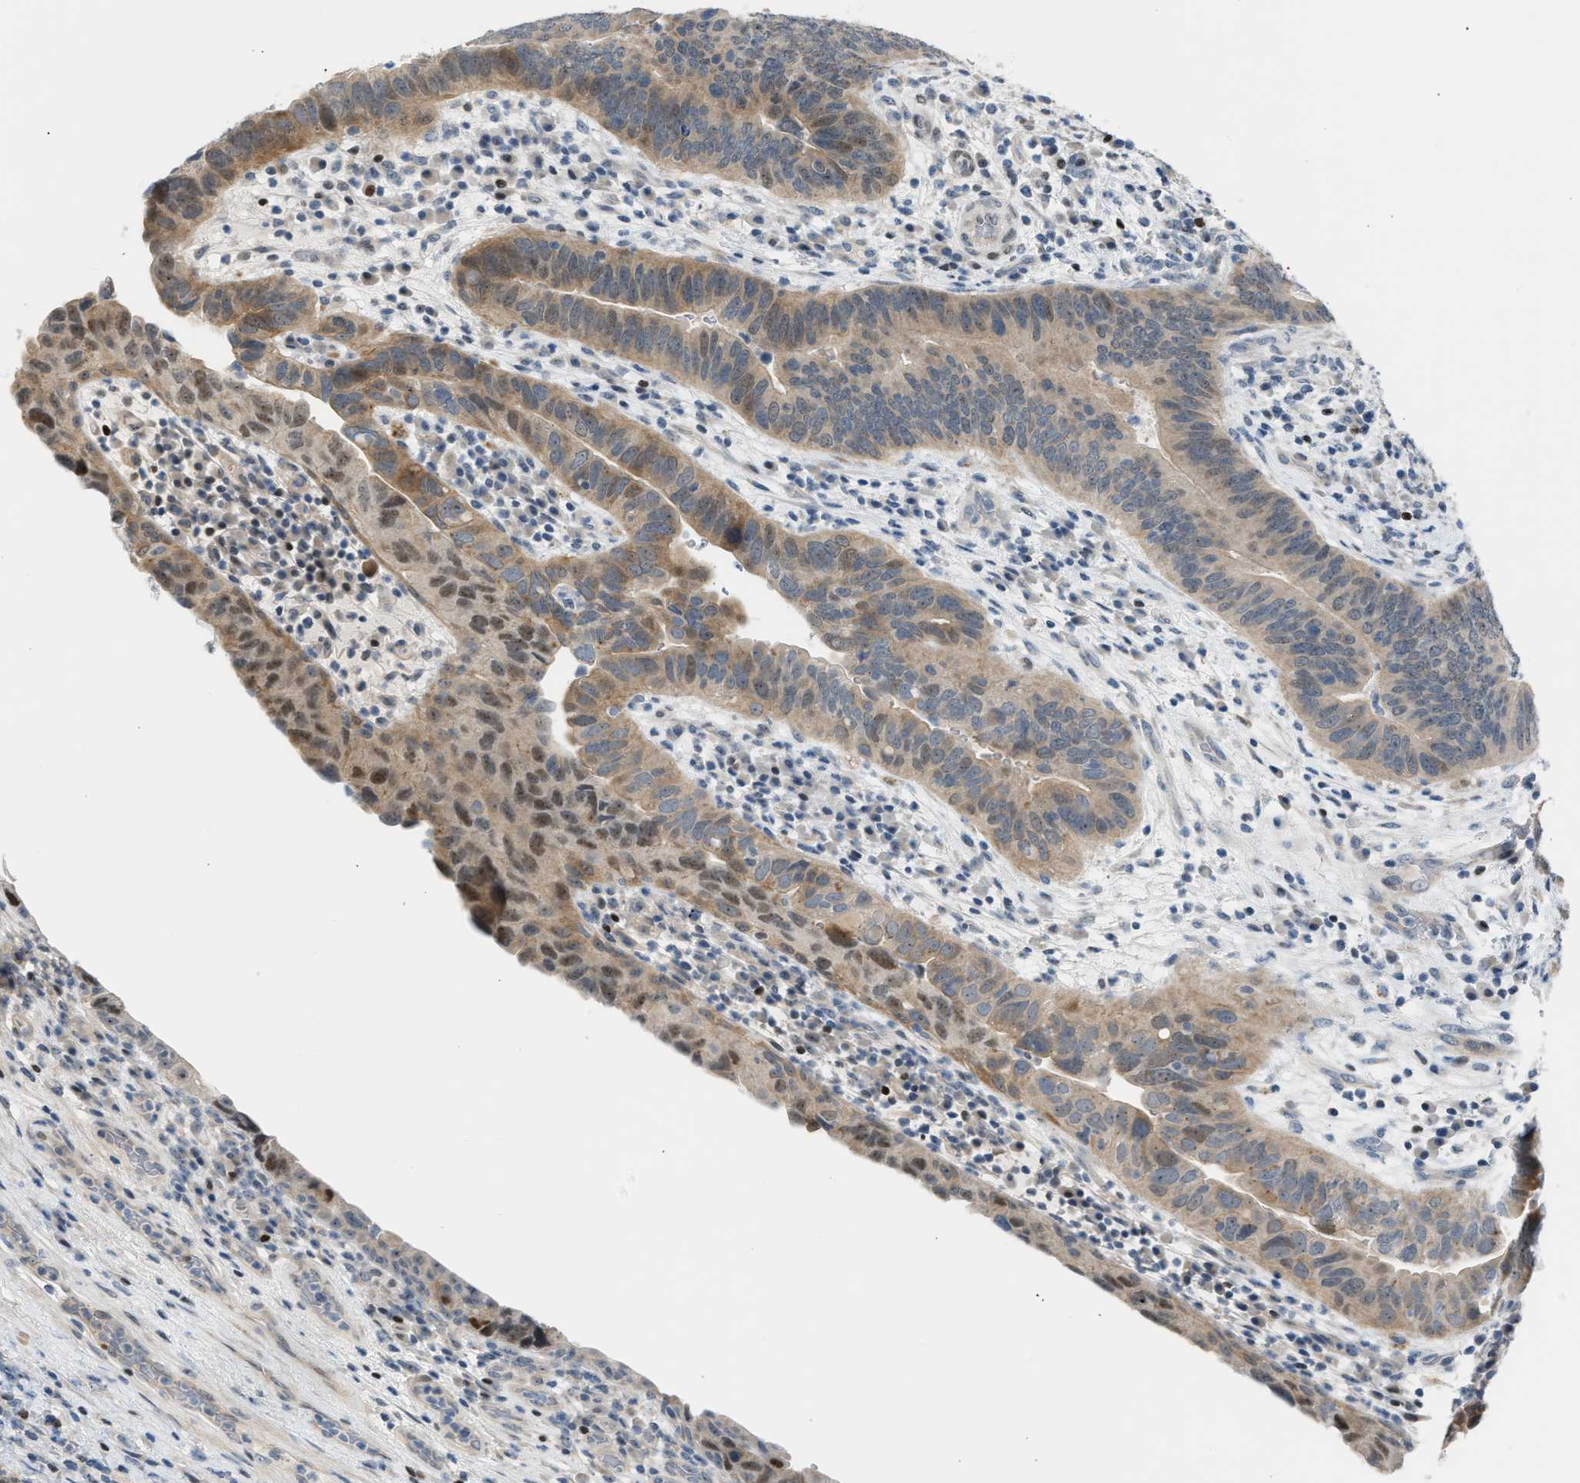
{"staining": {"intensity": "moderate", "quantity": ">75%", "location": "cytoplasmic/membranous,nuclear"}, "tissue": "urothelial cancer", "cell_type": "Tumor cells", "image_type": "cancer", "snomed": [{"axis": "morphology", "description": "Urothelial carcinoma, High grade"}, {"axis": "topography", "description": "Urinary bladder"}], "caption": "High-grade urothelial carcinoma tissue exhibits moderate cytoplasmic/membranous and nuclear positivity in approximately >75% of tumor cells", "gene": "NPS", "patient": {"sex": "female", "age": 82}}